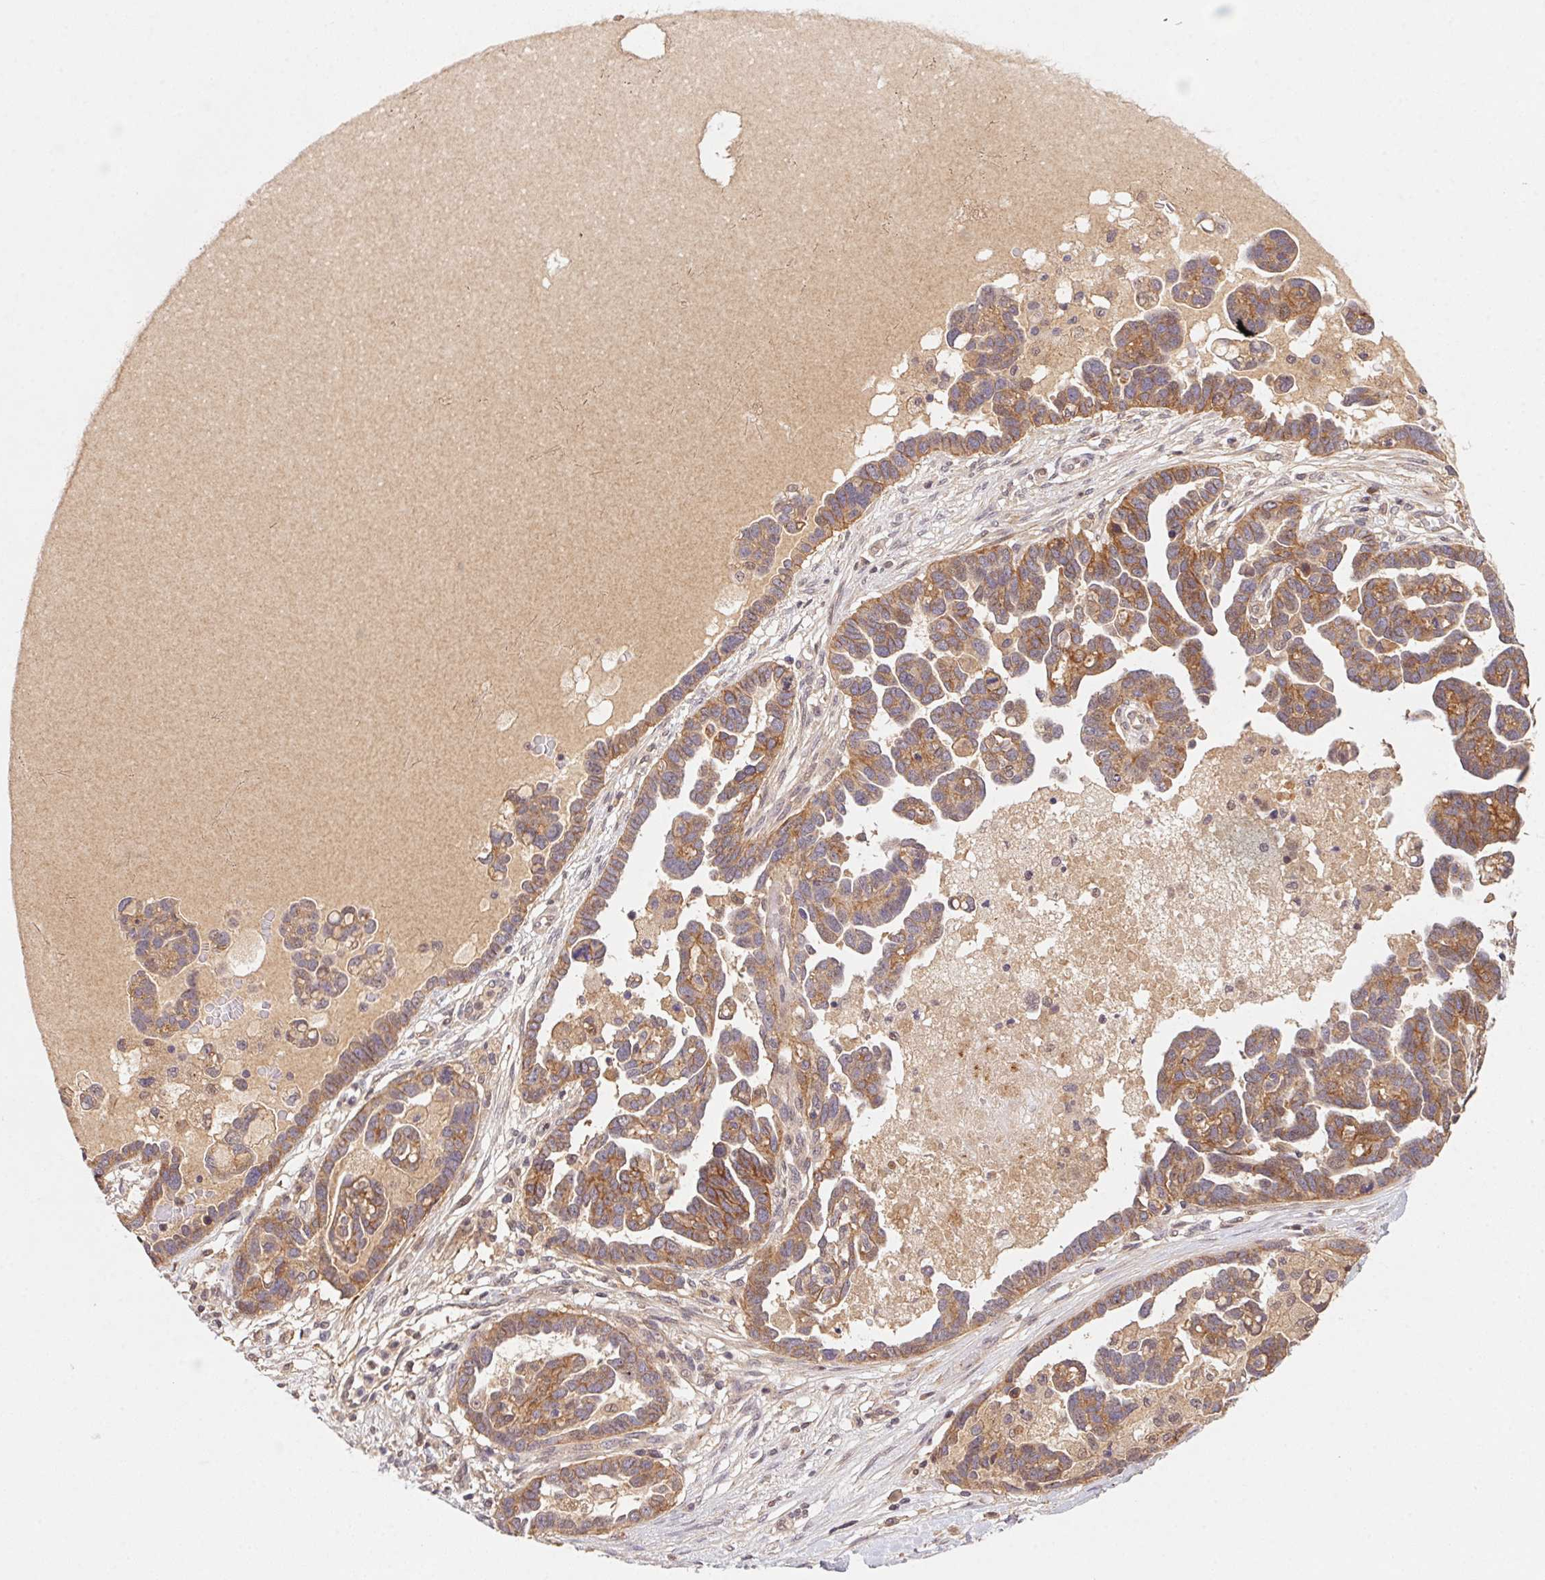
{"staining": {"intensity": "moderate", "quantity": ">75%", "location": "cytoplasmic/membranous"}, "tissue": "ovarian cancer", "cell_type": "Tumor cells", "image_type": "cancer", "snomed": [{"axis": "morphology", "description": "Cystadenocarcinoma, serous, NOS"}, {"axis": "topography", "description": "Ovary"}], "caption": "The immunohistochemical stain highlights moderate cytoplasmic/membranous expression in tumor cells of serous cystadenocarcinoma (ovarian) tissue.", "gene": "SLC52A2", "patient": {"sex": "female", "age": 54}}